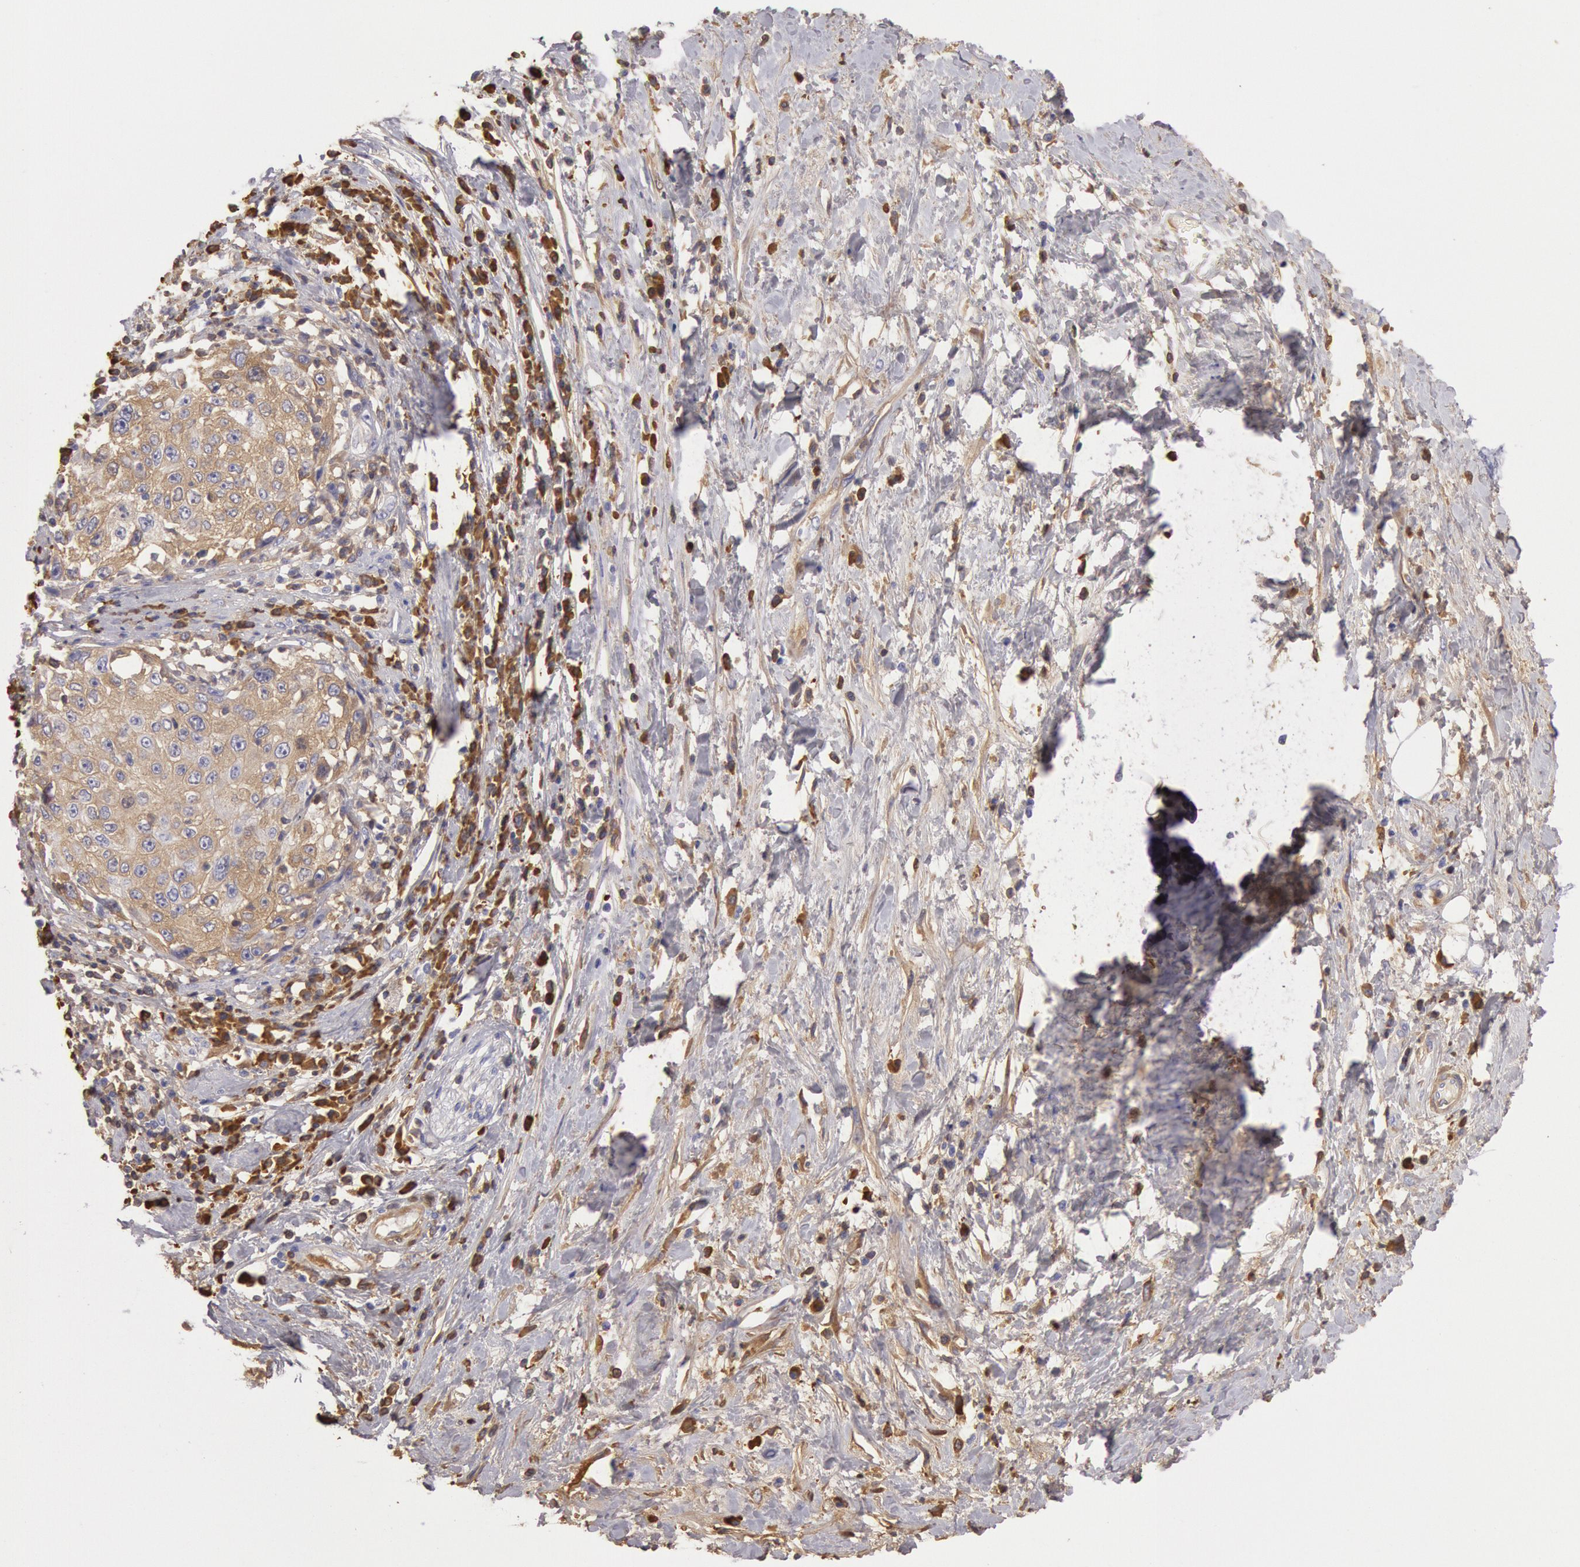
{"staining": {"intensity": "weak", "quantity": "25%-75%", "location": "cytoplasmic/membranous"}, "tissue": "cervical cancer", "cell_type": "Tumor cells", "image_type": "cancer", "snomed": [{"axis": "morphology", "description": "Squamous cell carcinoma, NOS"}, {"axis": "topography", "description": "Cervix"}], "caption": "IHC staining of cervical cancer, which shows low levels of weak cytoplasmic/membranous positivity in approximately 25%-75% of tumor cells indicating weak cytoplasmic/membranous protein staining. The staining was performed using DAB (brown) for protein detection and nuclei were counterstained in hematoxylin (blue).", "gene": "IGHG1", "patient": {"sex": "female", "age": 57}}